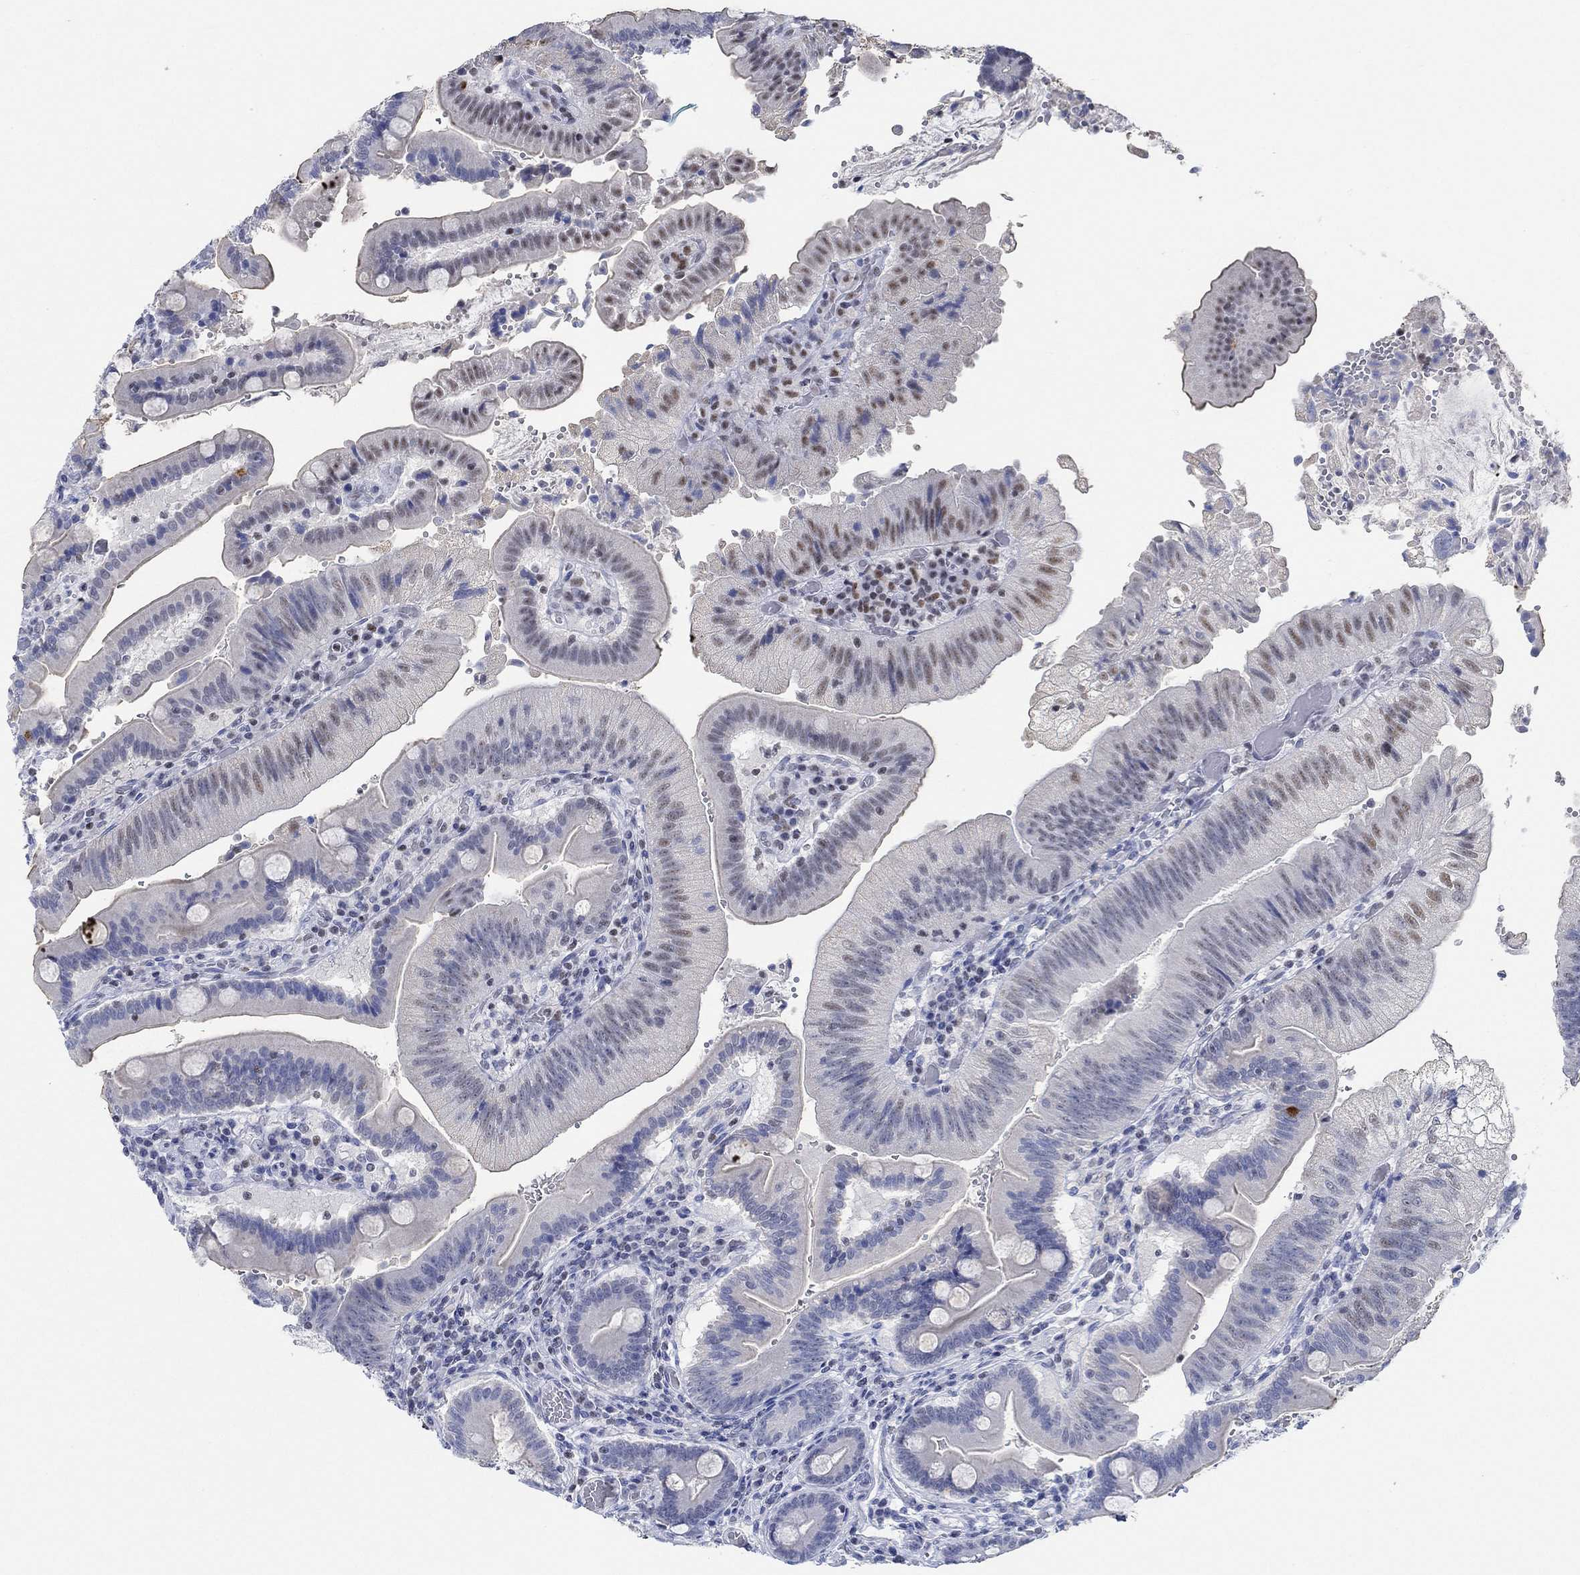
{"staining": {"intensity": "weak", "quantity": "<25%", "location": "nuclear"}, "tissue": "duodenum", "cell_type": "Glandular cells", "image_type": "normal", "snomed": [{"axis": "morphology", "description": "Normal tissue, NOS"}, {"axis": "topography", "description": "Duodenum"}], "caption": "The immunohistochemistry photomicrograph has no significant expression in glandular cells of duodenum.", "gene": "PPP1R17", "patient": {"sex": "female", "age": 62}}